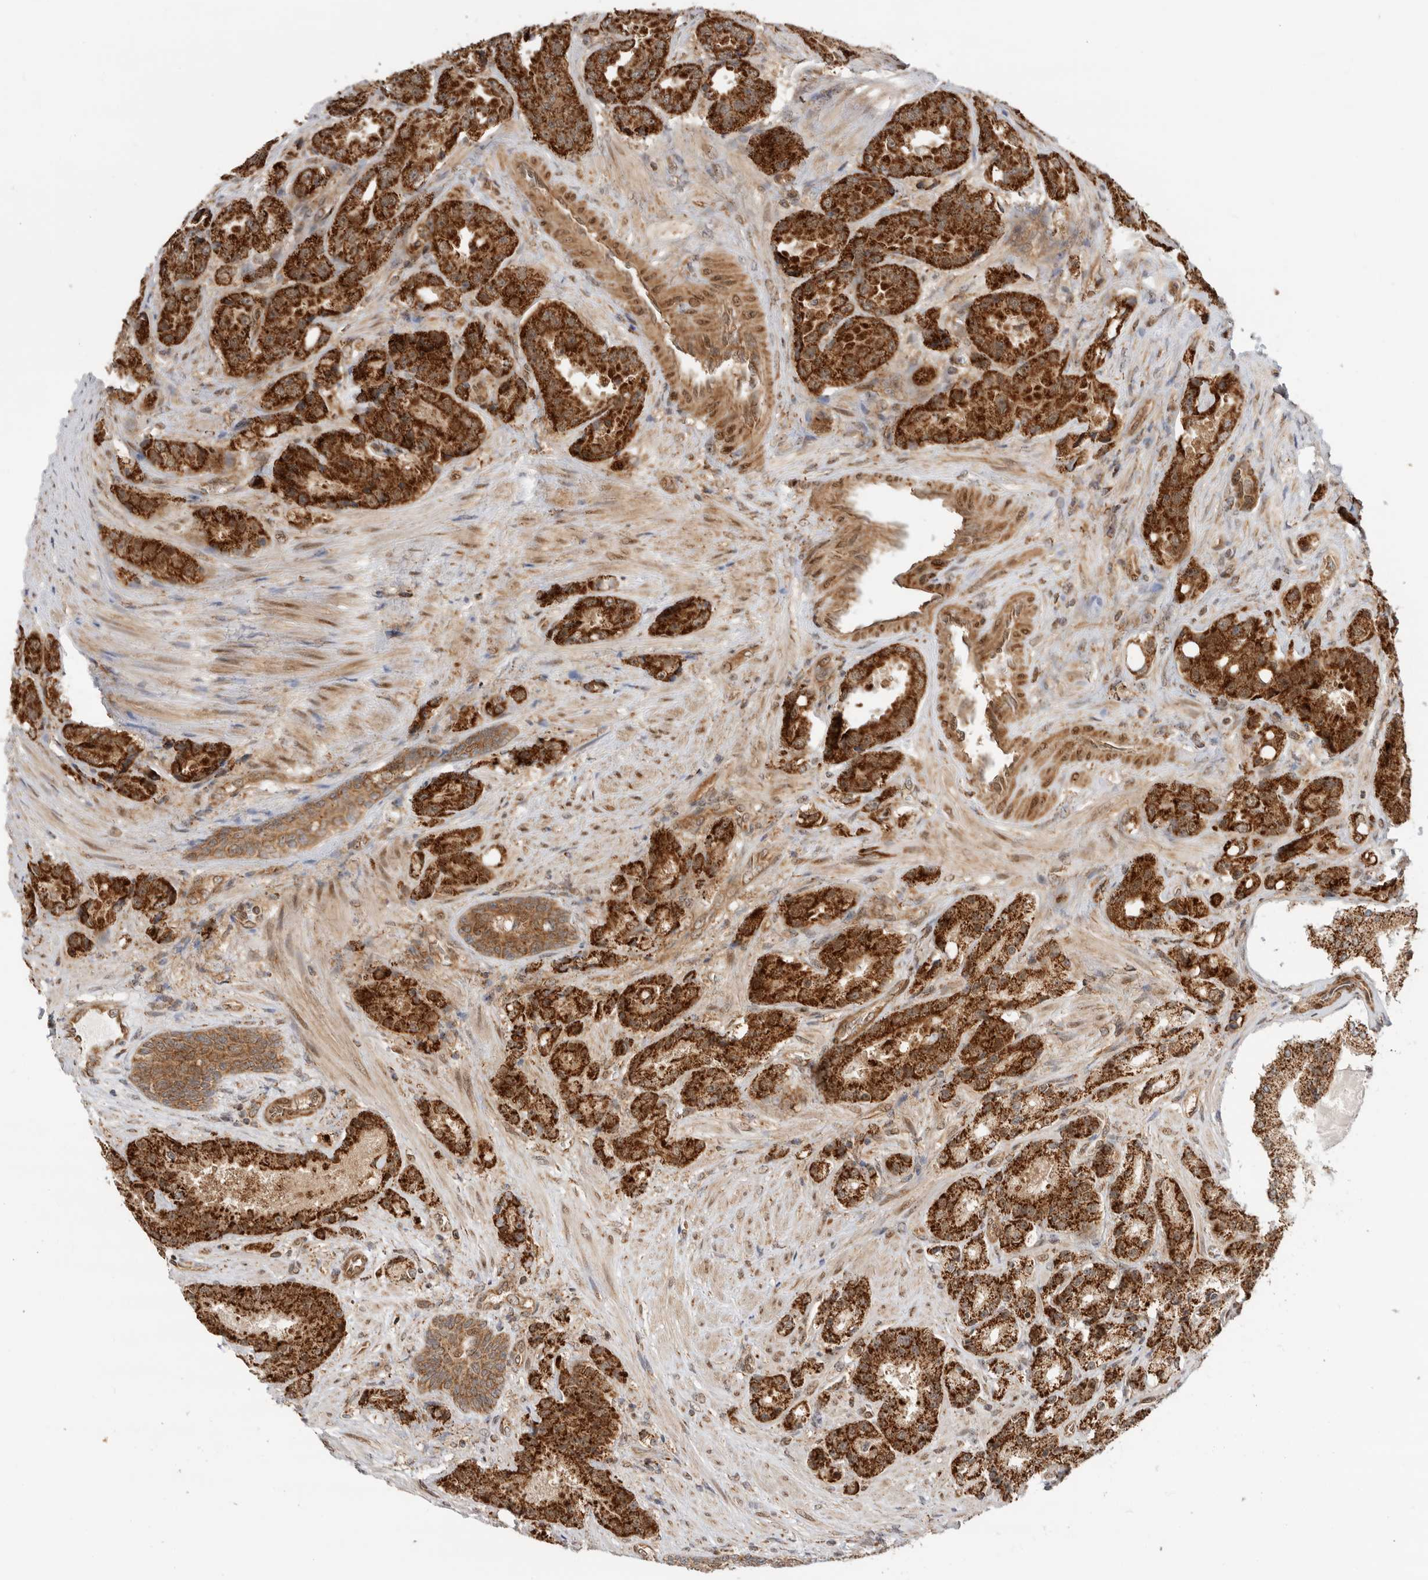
{"staining": {"intensity": "strong", "quantity": ">75%", "location": "cytoplasmic/membranous"}, "tissue": "prostate cancer", "cell_type": "Tumor cells", "image_type": "cancer", "snomed": [{"axis": "morphology", "description": "Adenocarcinoma, High grade"}, {"axis": "topography", "description": "Prostate"}], "caption": "Protein staining of prostate cancer tissue demonstrates strong cytoplasmic/membranous positivity in approximately >75% of tumor cells.", "gene": "DCAF8", "patient": {"sex": "male", "age": 60}}